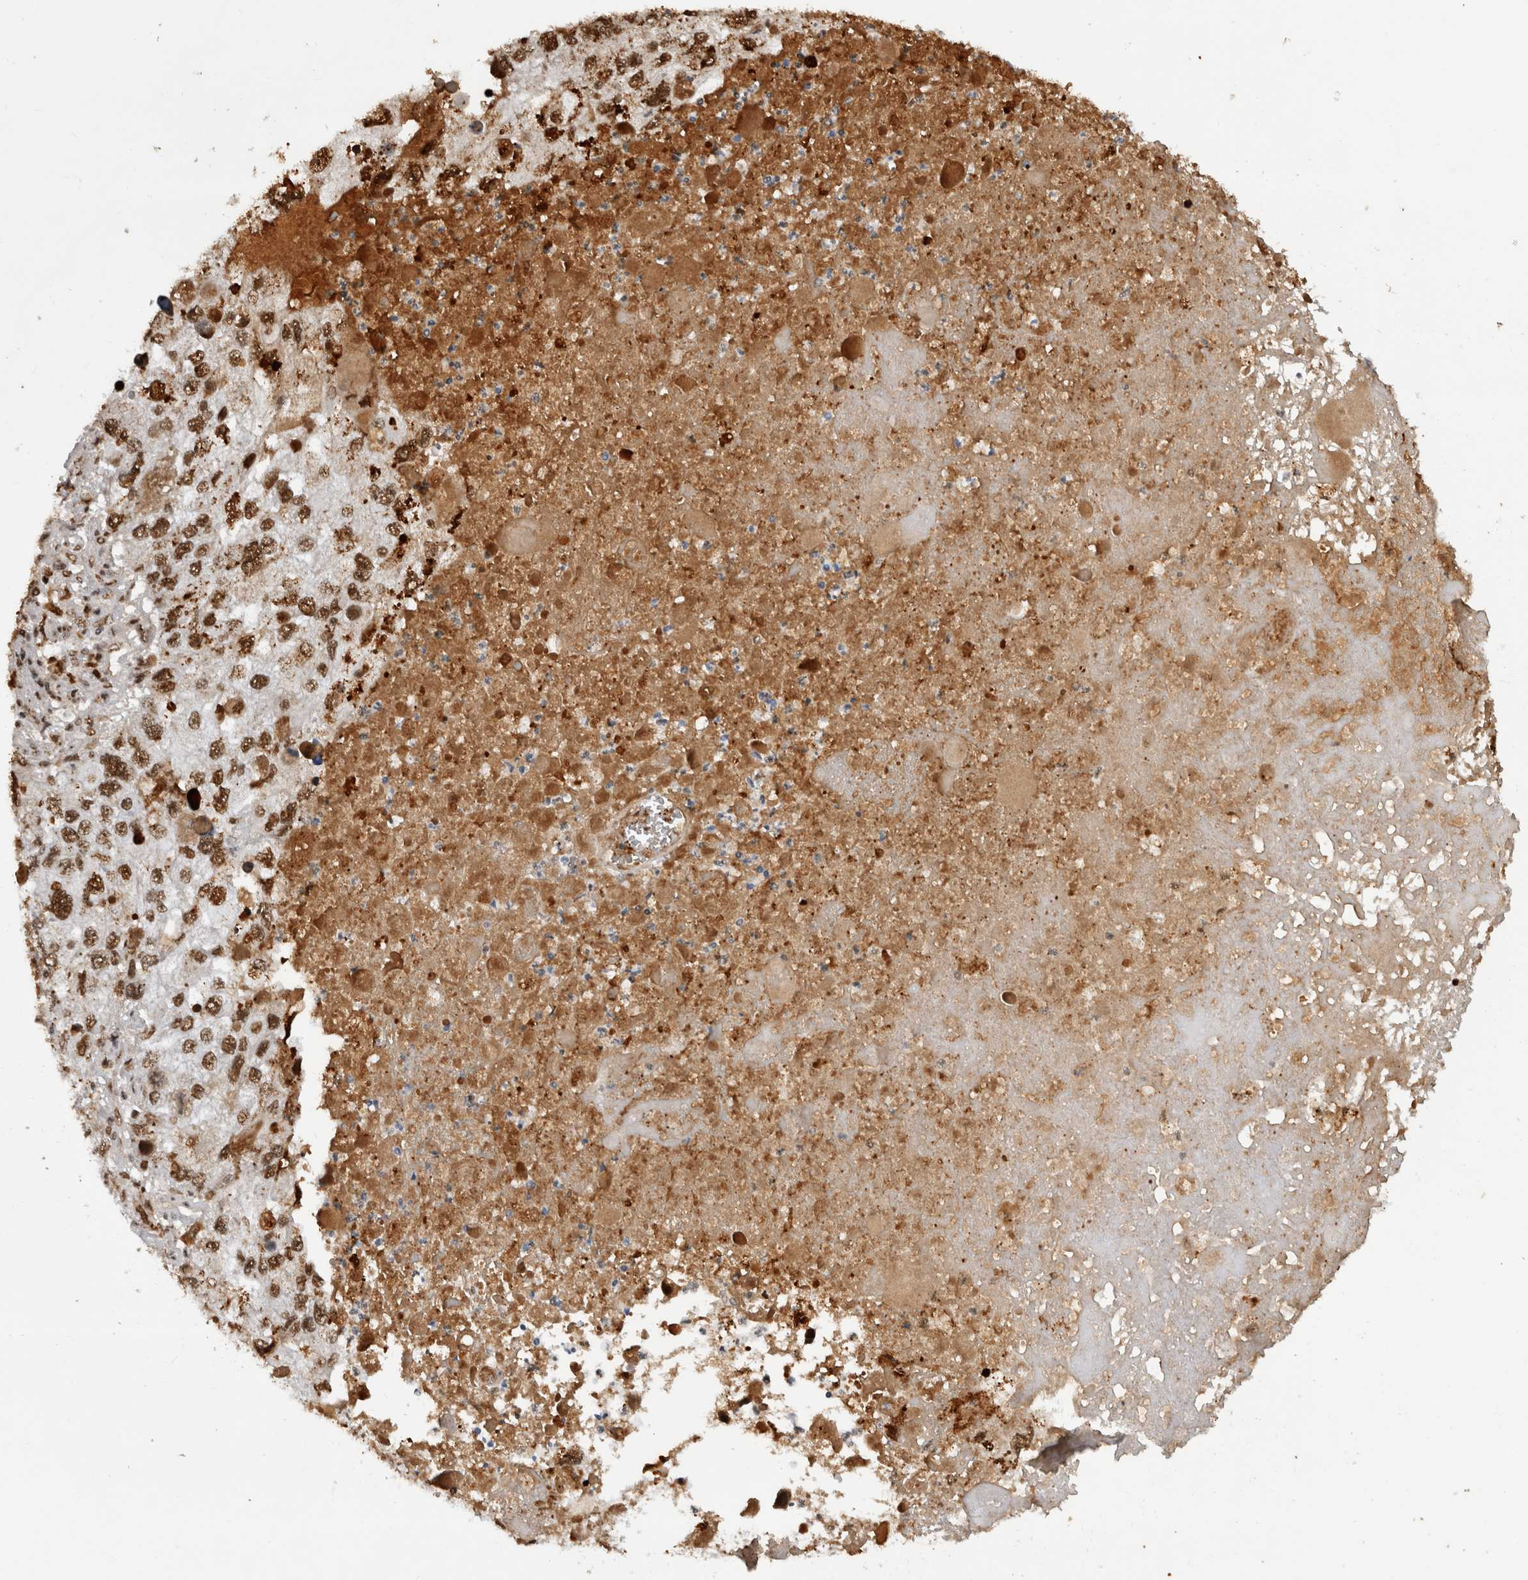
{"staining": {"intensity": "strong", "quantity": ">75%", "location": "nuclear"}, "tissue": "endometrial cancer", "cell_type": "Tumor cells", "image_type": "cancer", "snomed": [{"axis": "morphology", "description": "Adenocarcinoma, NOS"}, {"axis": "topography", "description": "Endometrium"}], "caption": "High-power microscopy captured an immunohistochemistry (IHC) micrograph of endometrial adenocarcinoma, revealing strong nuclear expression in about >75% of tumor cells.", "gene": "EYA2", "patient": {"sex": "female", "age": 49}}